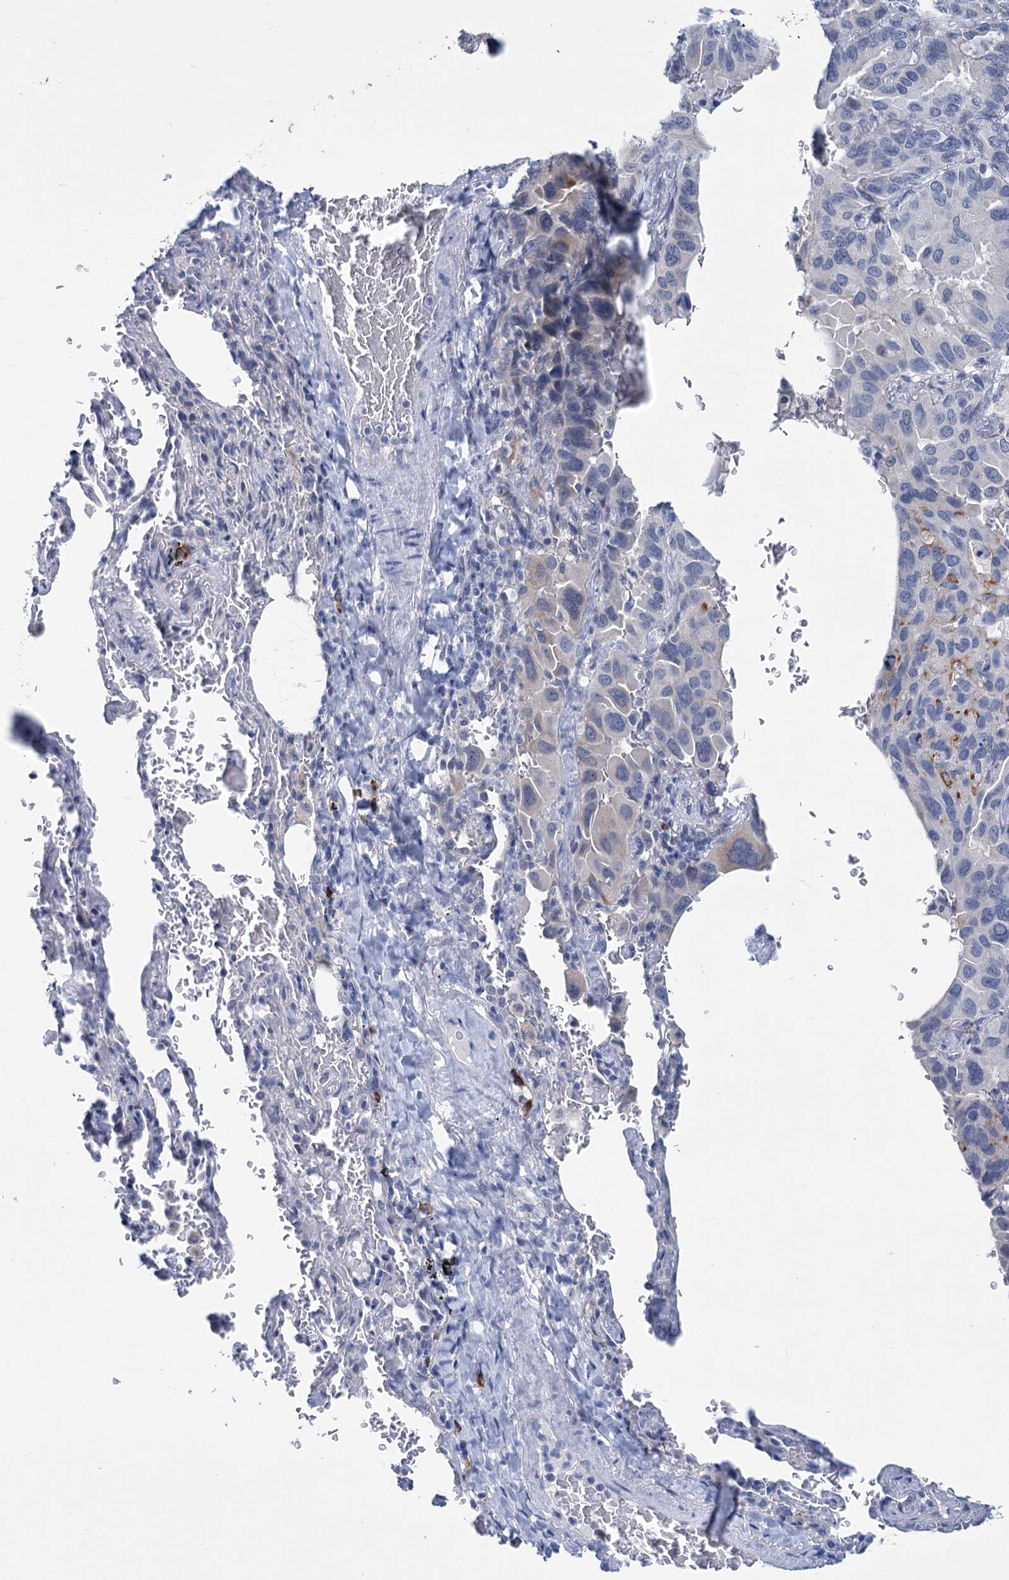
{"staining": {"intensity": "weak", "quantity": "<25%", "location": "cytoplasmic/membranous"}, "tissue": "lung cancer", "cell_type": "Tumor cells", "image_type": "cancer", "snomed": [{"axis": "morphology", "description": "Adenocarcinoma, NOS"}, {"axis": "topography", "description": "Lung"}], "caption": "Immunohistochemistry photomicrograph of human lung cancer (adenocarcinoma) stained for a protein (brown), which exhibits no positivity in tumor cells.", "gene": "NEU3", "patient": {"sex": "male", "age": 64}}